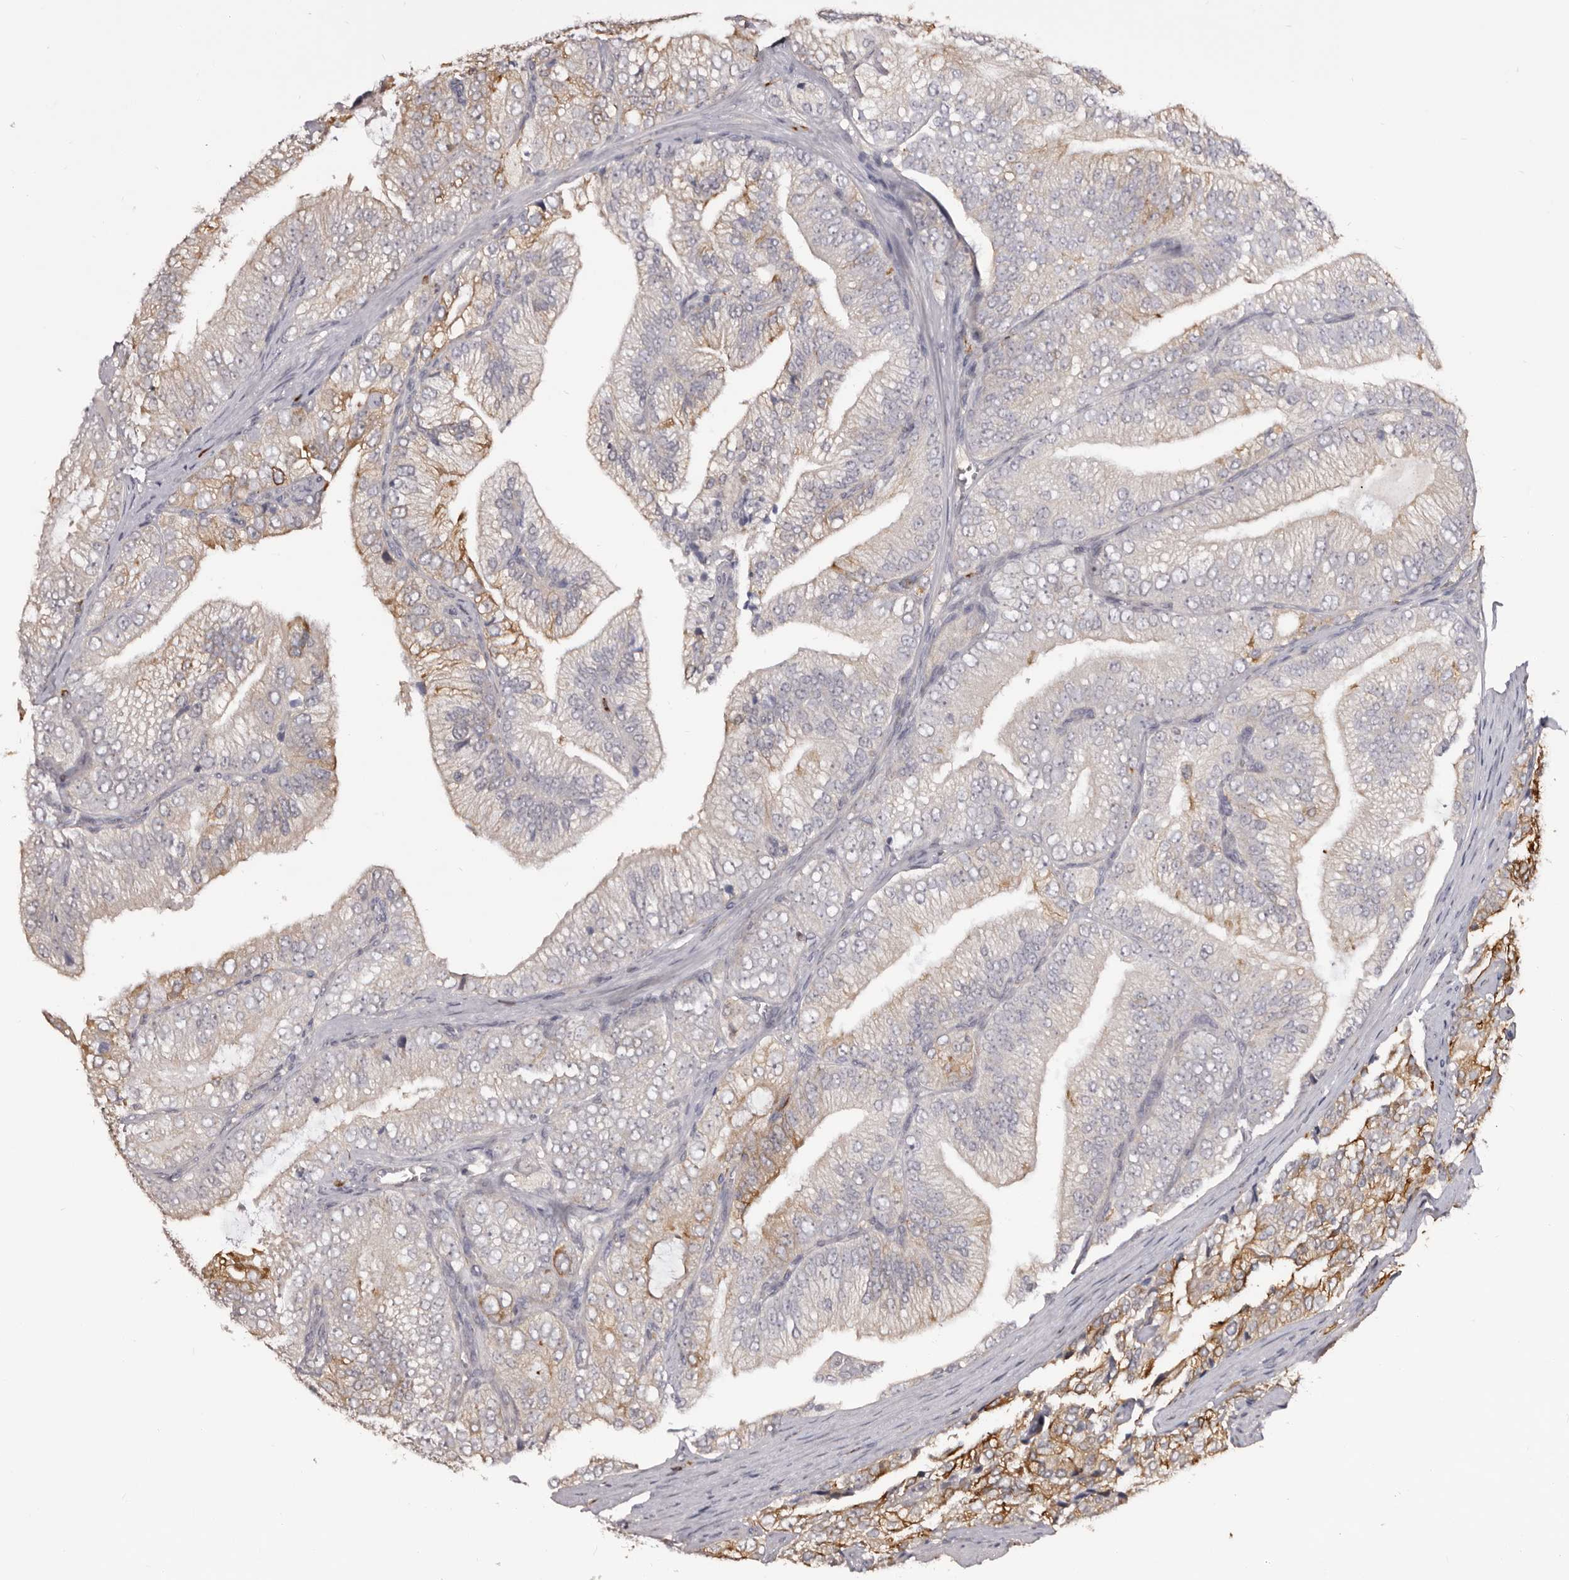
{"staining": {"intensity": "moderate", "quantity": "<25%", "location": "cytoplasmic/membranous"}, "tissue": "prostate cancer", "cell_type": "Tumor cells", "image_type": "cancer", "snomed": [{"axis": "morphology", "description": "Adenocarcinoma, High grade"}, {"axis": "topography", "description": "Prostate"}], "caption": "Immunohistochemistry (IHC) image of neoplastic tissue: adenocarcinoma (high-grade) (prostate) stained using immunohistochemistry demonstrates low levels of moderate protein expression localized specifically in the cytoplasmic/membranous of tumor cells, appearing as a cytoplasmic/membranous brown color.", "gene": "TNNI1", "patient": {"sex": "male", "age": 58}}